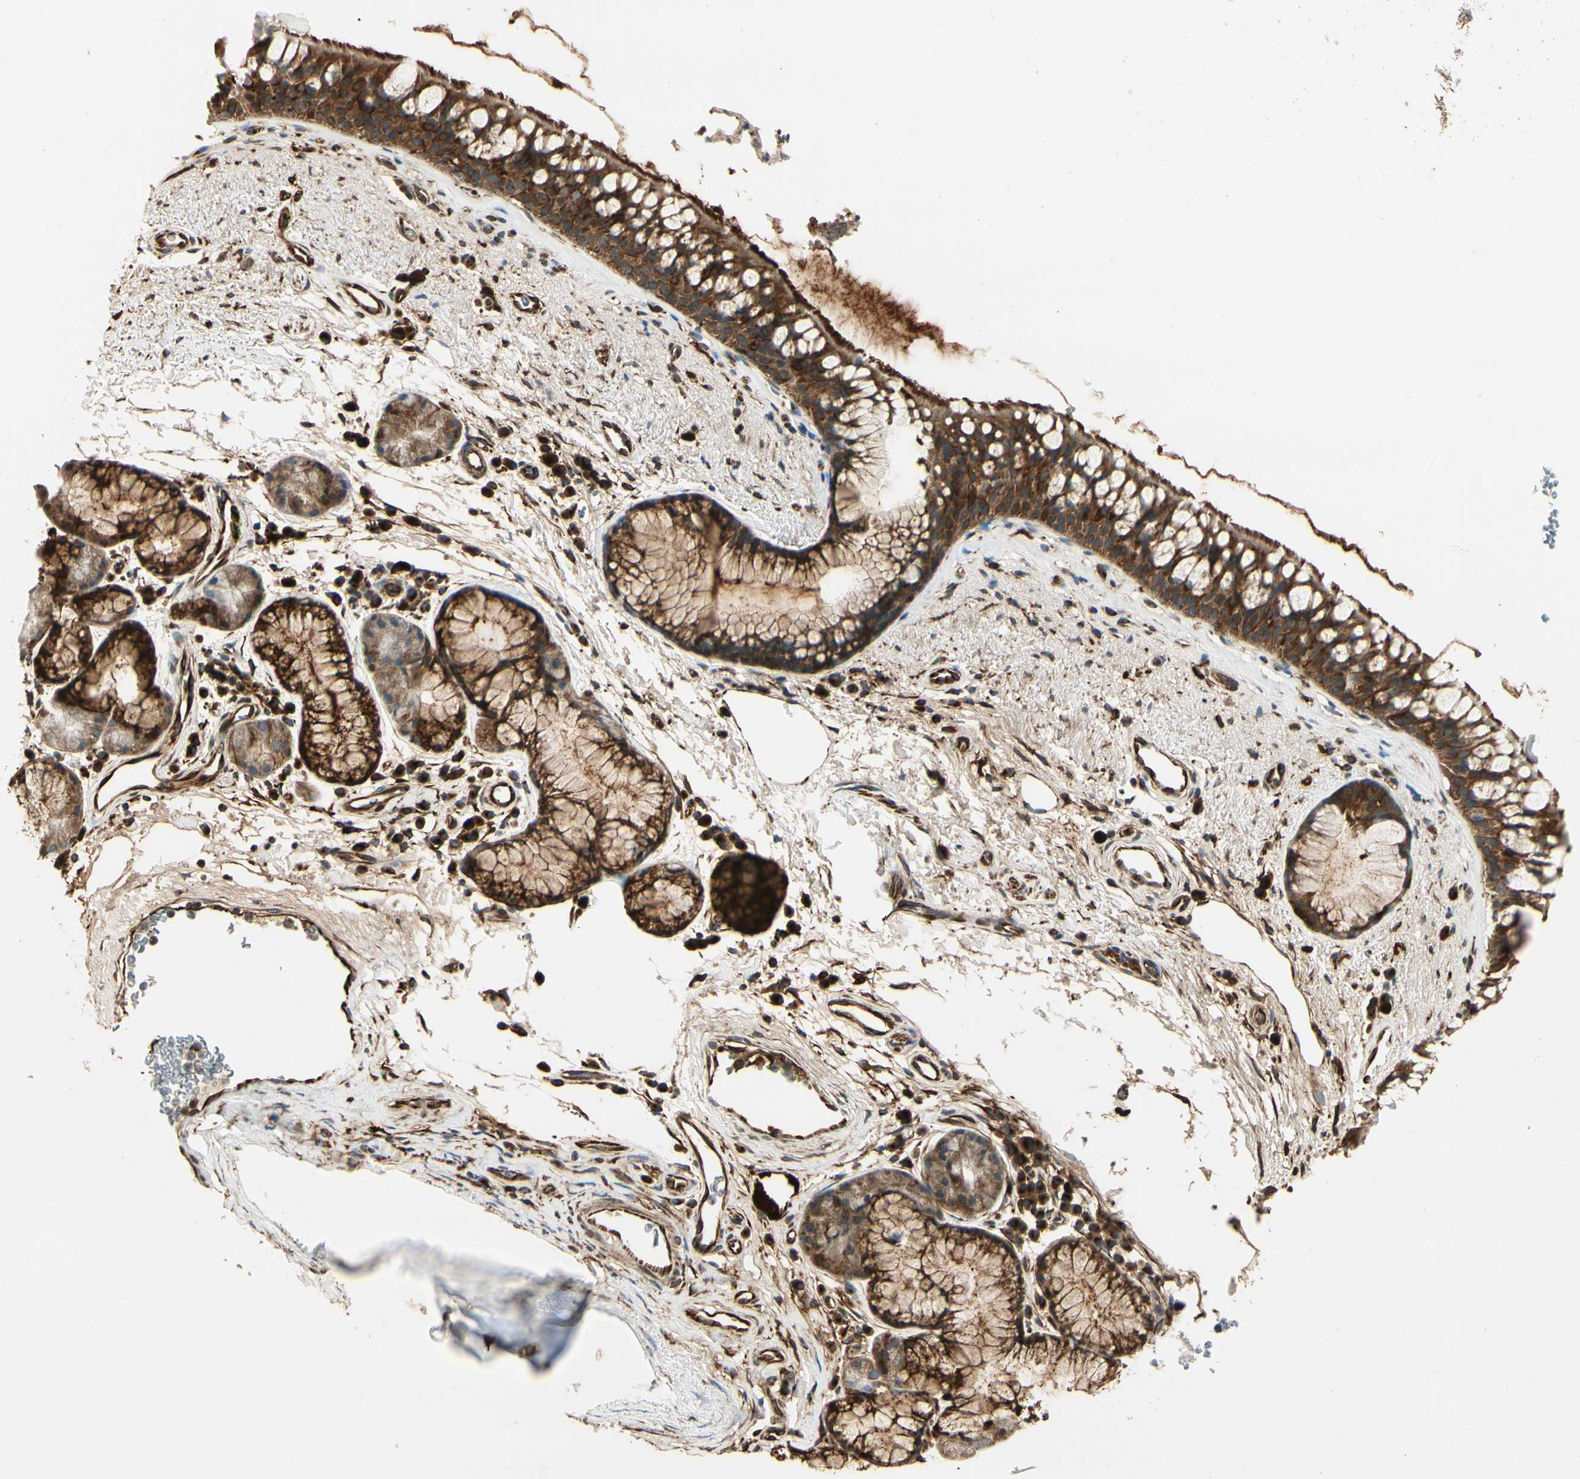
{"staining": {"intensity": "strong", "quantity": ">75%", "location": "cytoplasmic/membranous"}, "tissue": "bronchus", "cell_type": "Respiratory epithelial cells", "image_type": "normal", "snomed": [{"axis": "morphology", "description": "Normal tissue, NOS"}, {"axis": "topography", "description": "Bronchus"}], "caption": "Benign bronchus exhibits strong cytoplasmic/membranous staining in about >75% of respiratory epithelial cells Nuclei are stained in blue..", "gene": "FTH1", "patient": {"sex": "female", "age": 54}}